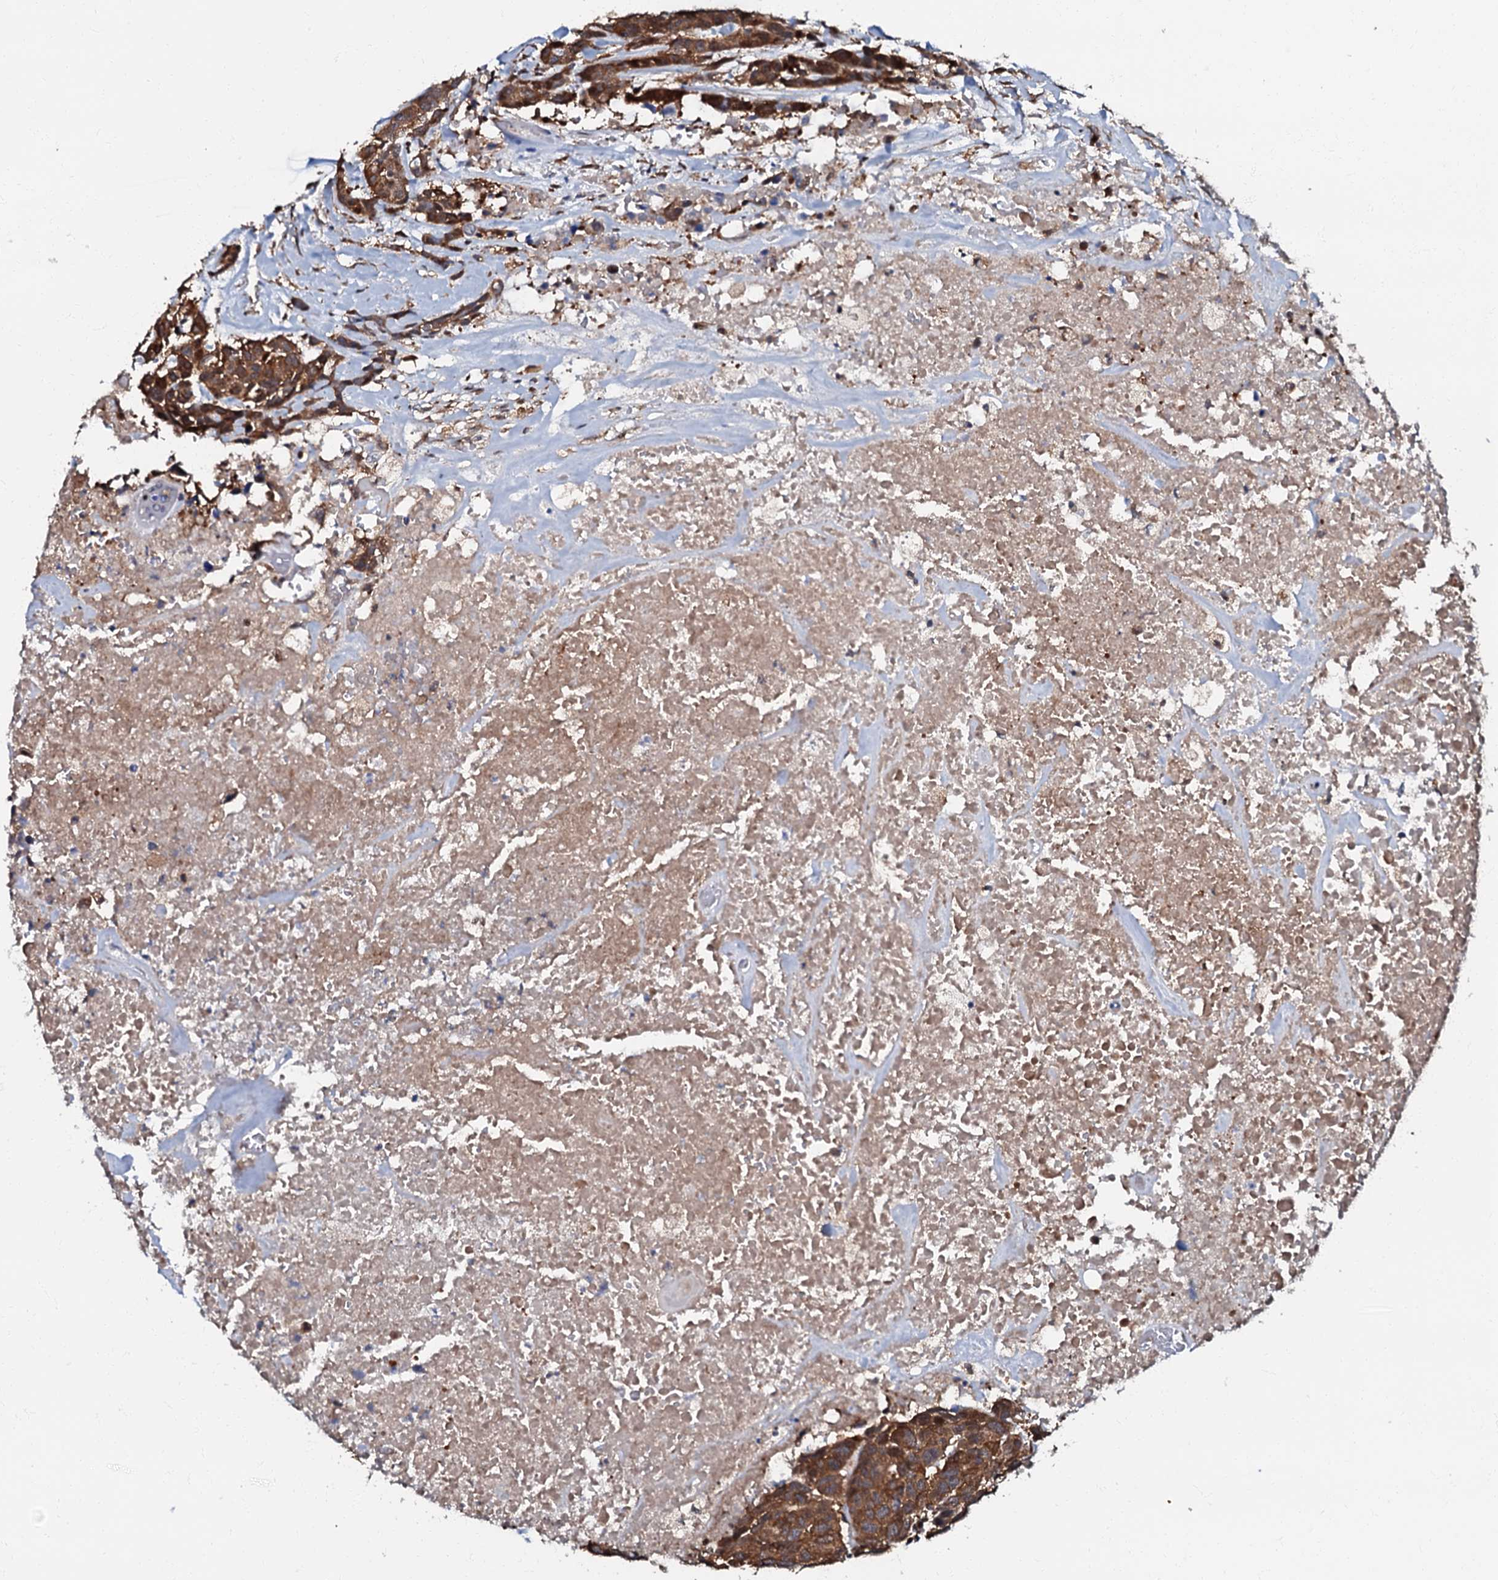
{"staining": {"intensity": "strong", "quantity": ">75%", "location": "cytoplasmic/membranous"}, "tissue": "head and neck cancer", "cell_type": "Tumor cells", "image_type": "cancer", "snomed": [{"axis": "morphology", "description": "Squamous cell carcinoma, NOS"}, {"axis": "topography", "description": "Head-Neck"}], "caption": "Tumor cells reveal strong cytoplasmic/membranous staining in approximately >75% of cells in head and neck cancer (squamous cell carcinoma).", "gene": "OSBP", "patient": {"sex": "male", "age": 66}}